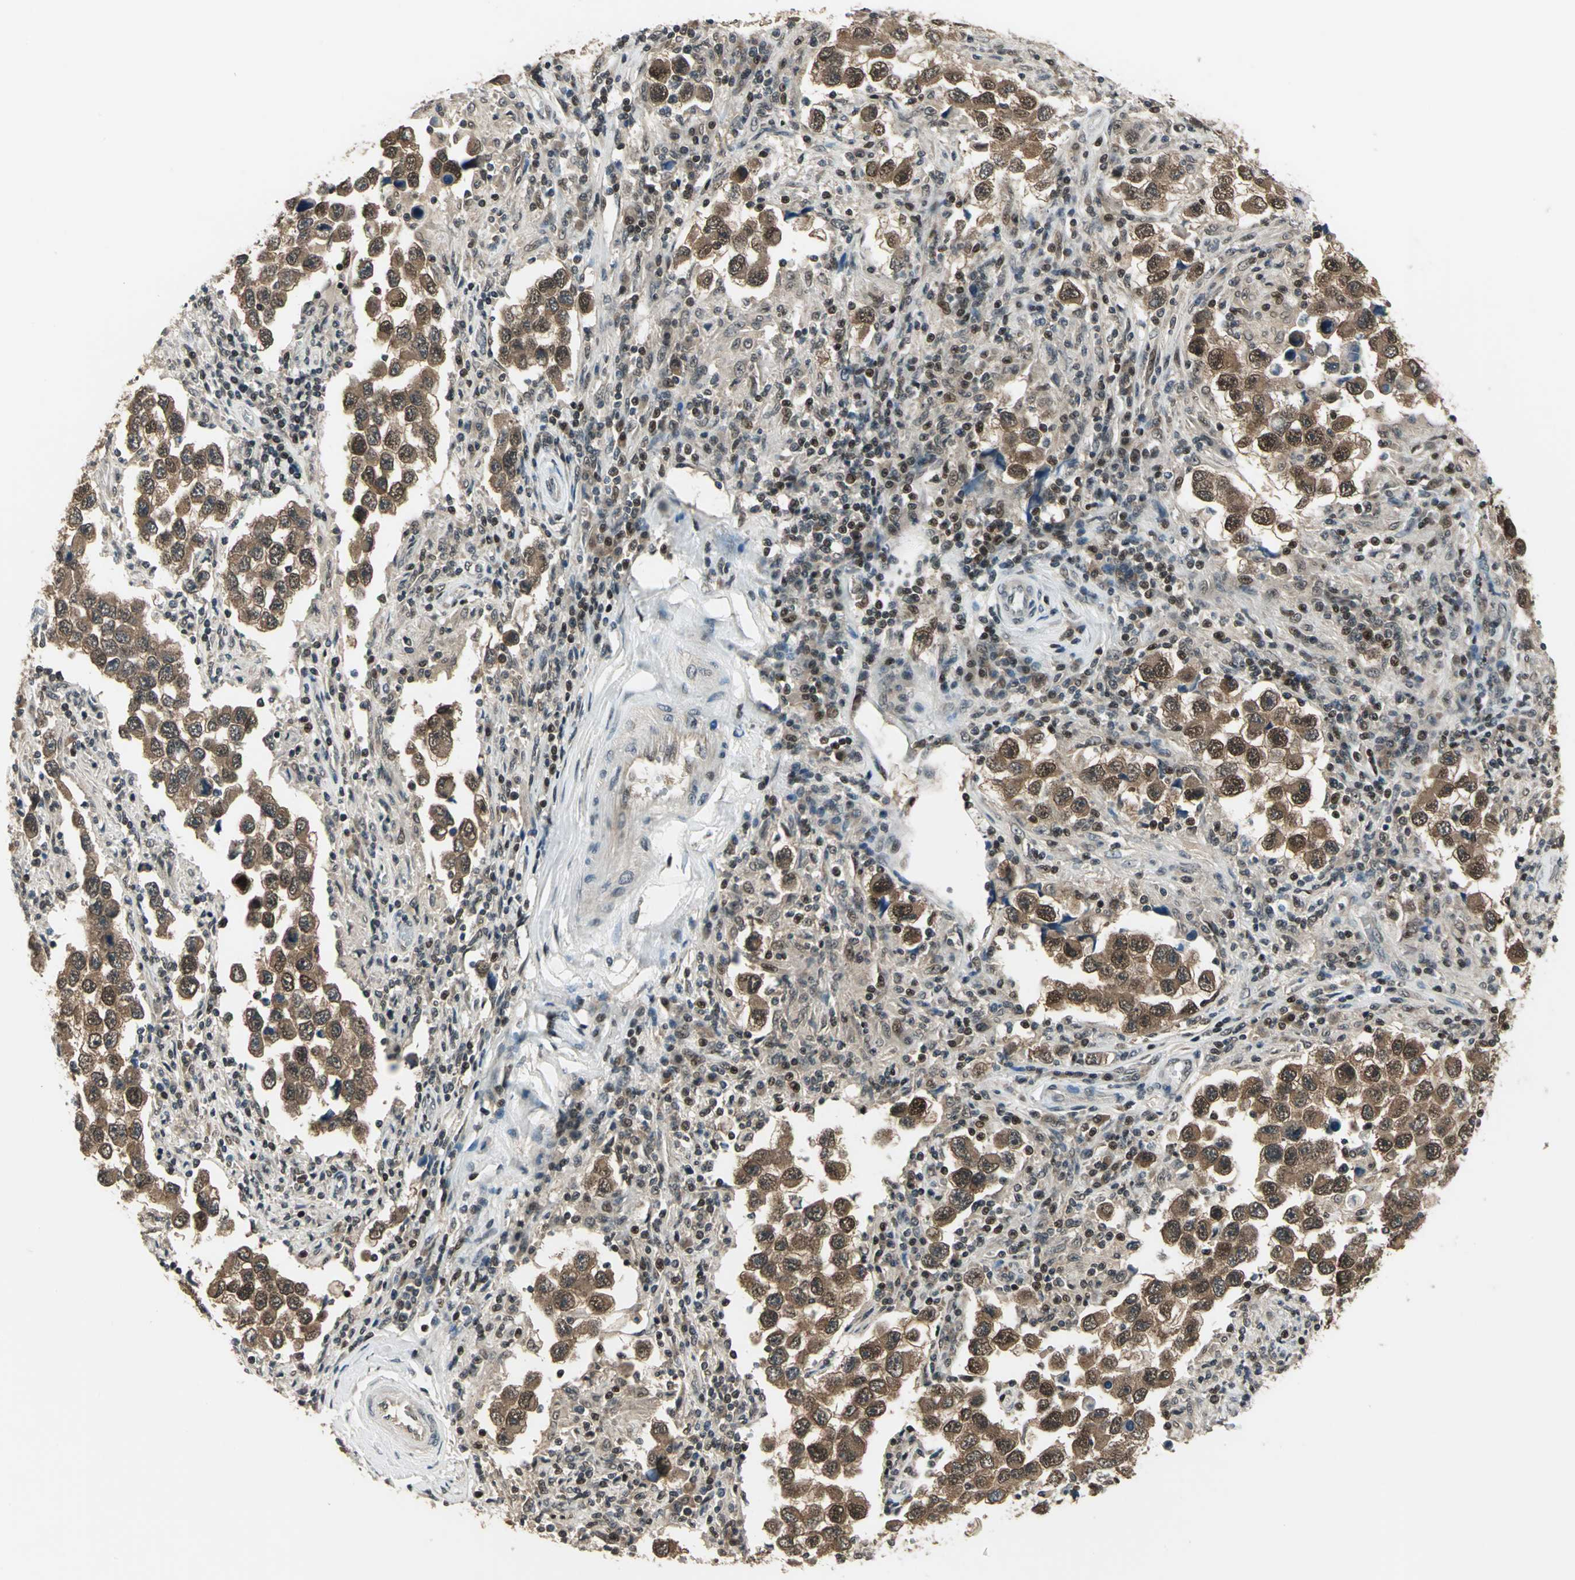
{"staining": {"intensity": "moderate", "quantity": ">75%", "location": "cytoplasmic/membranous,nuclear"}, "tissue": "testis cancer", "cell_type": "Tumor cells", "image_type": "cancer", "snomed": [{"axis": "morphology", "description": "Carcinoma, Embryonal, NOS"}, {"axis": "topography", "description": "Testis"}], "caption": "Embryonal carcinoma (testis) was stained to show a protein in brown. There is medium levels of moderate cytoplasmic/membranous and nuclear expression in about >75% of tumor cells.", "gene": "PSMC3", "patient": {"sex": "male", "age": 21}}